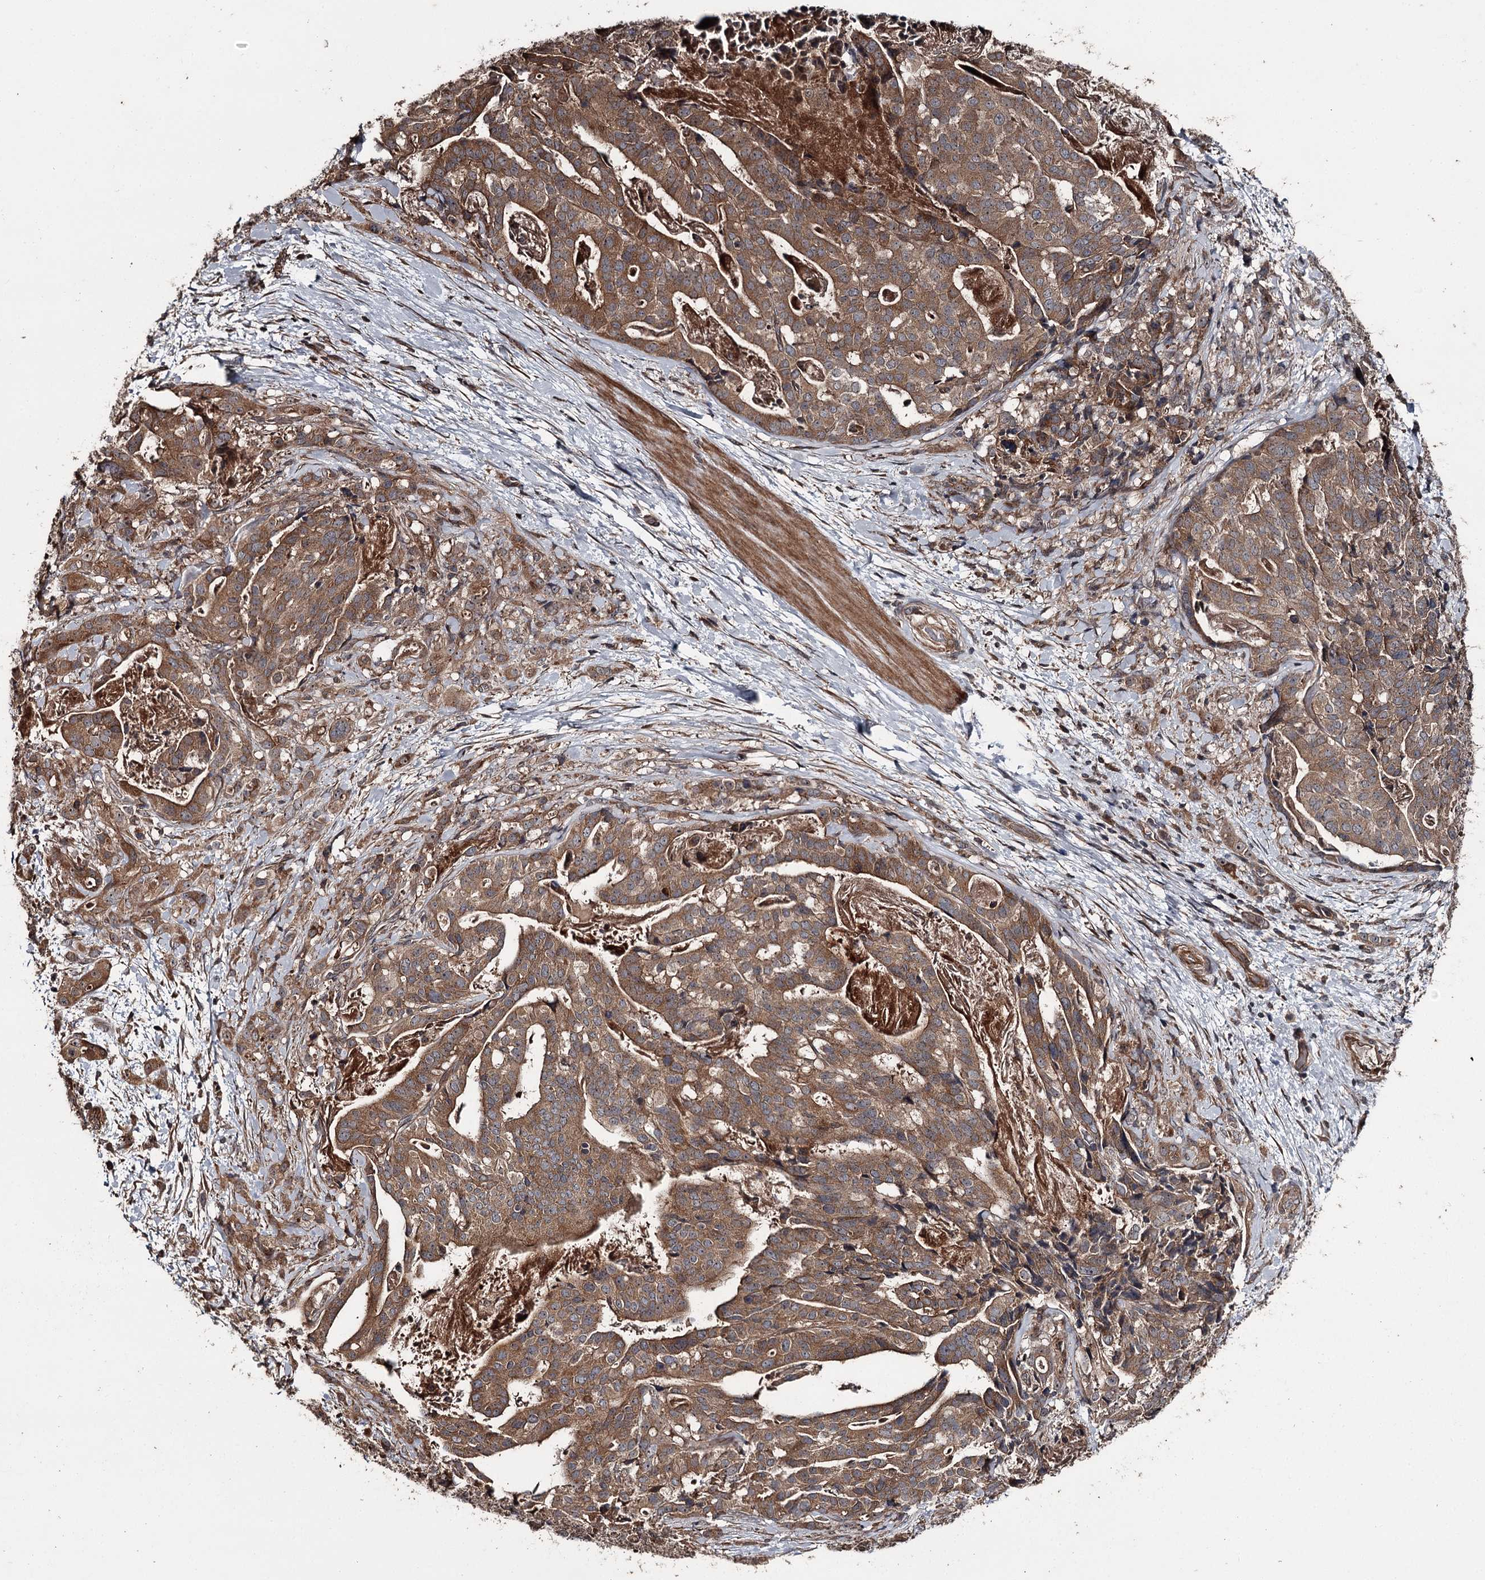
{"staining": {"intensity": "strong", "quantity": ">75%", "location": "cytoplasmic/membranous"}, "tissue": "stomach cancer", "cell_type": "Tumor cells", "image_type": "cancer", "snomed": [{"axis": "morphology", "description": "Adenocarcinoma, NOS"}, {"axis": "topography", "description": "Stomach"}], "caption": "Stomach adenocarcinoma stained for a protein (brown) reveals strong cytoplasmic/membranous positive expression in about >75% of tumor cells.", "gene": "RAB21", "patient": {"sex": "male", "age": 48}}